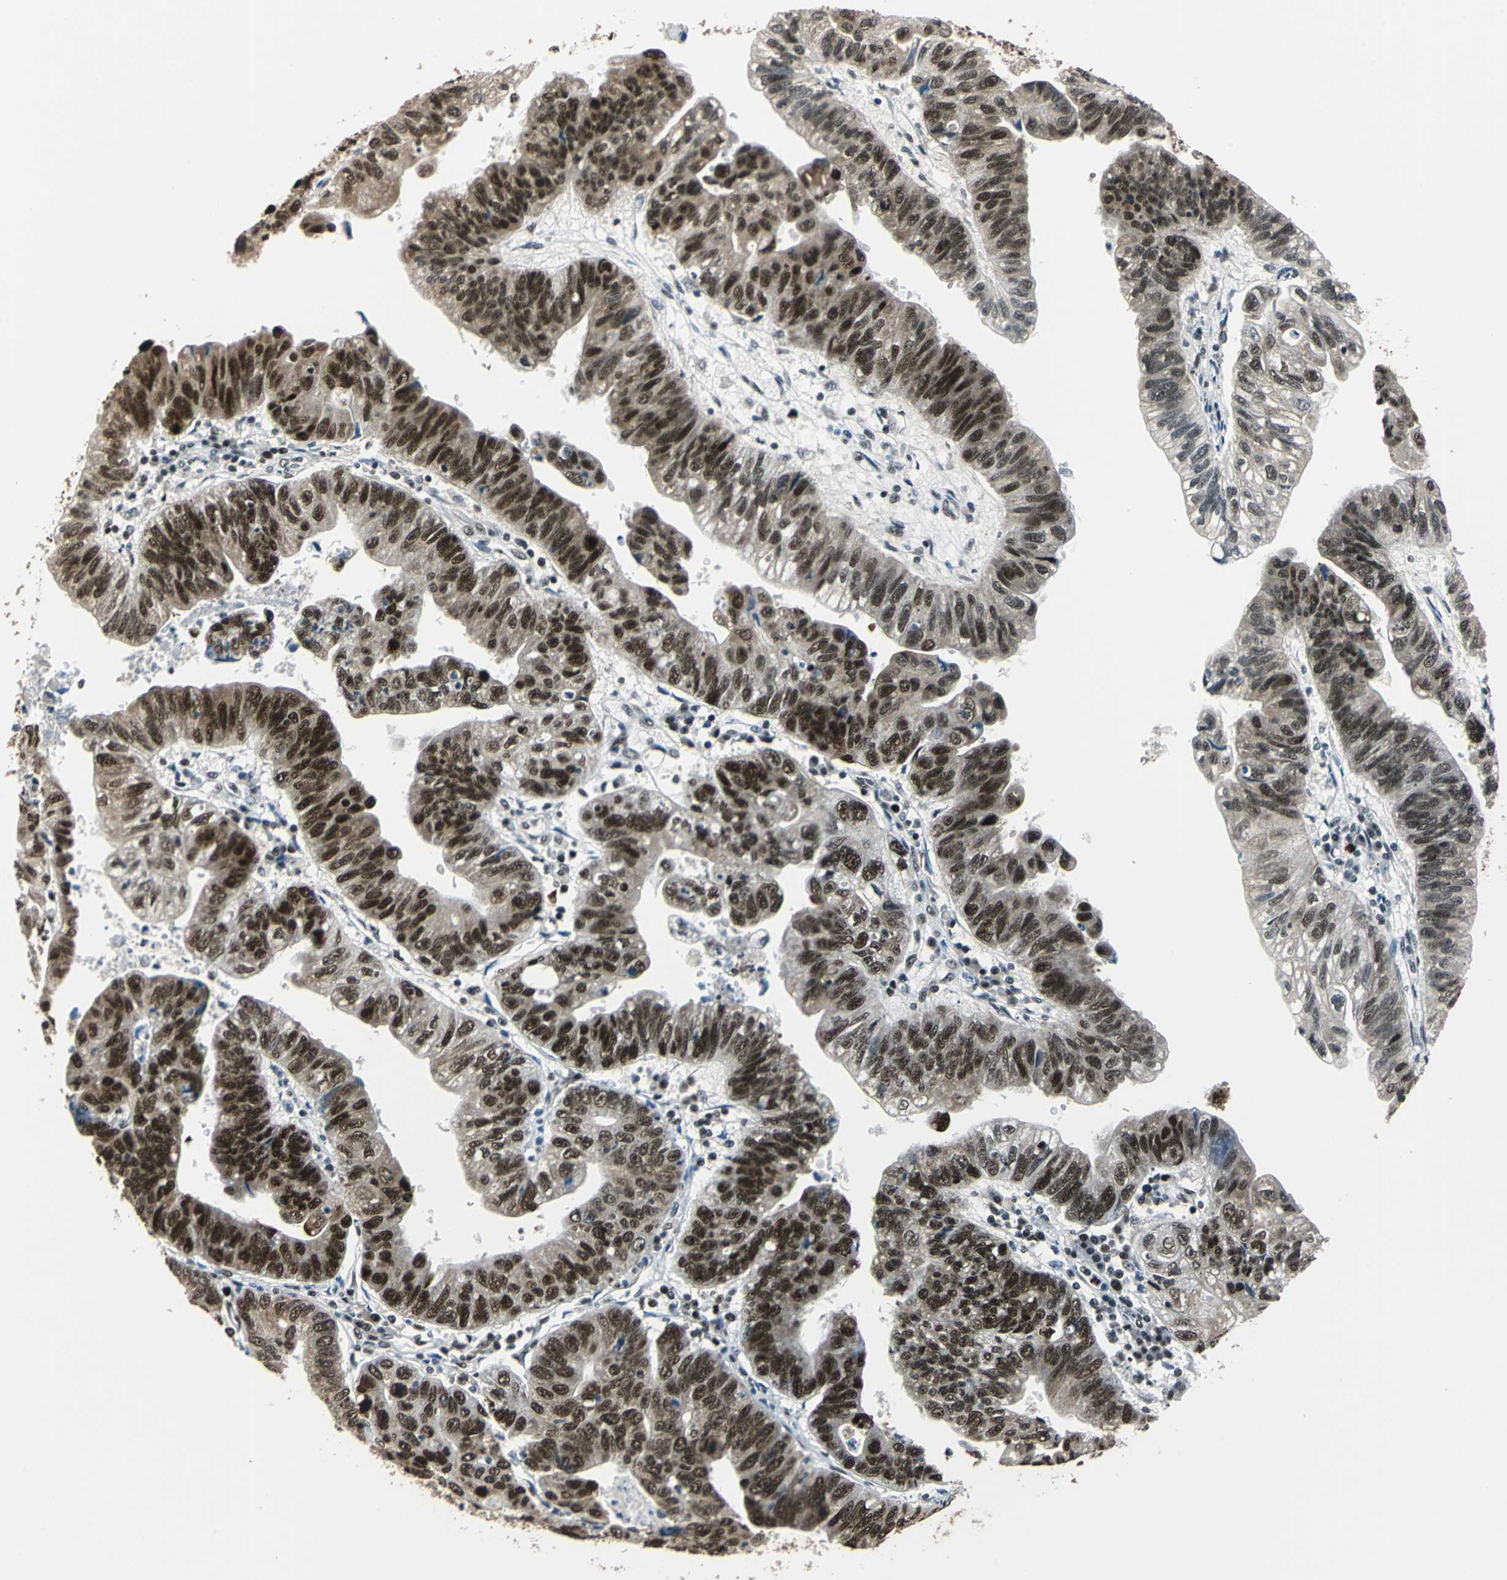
{"staining": {"intensity": "strong", "quantity": ">75%", "location": "nuclear"}, "tissue": "stomach cancer", "cell_type": "Tumor cells", "image_type": "cancer", "snomed": [{"axis": "morphology", "description": "Adenocarcinoma, NOS"}, {"axis": "topography", "description": "Stomach"}], "caption": "DAB immunohistochemical staining of stomach cancer (adenocarcinoma) demonstrates strong nuclear protein positivity in approximately >75% of tumor cells.", "gene": "BCLAF1", "patient": {"sex": "male", "age": 59}}